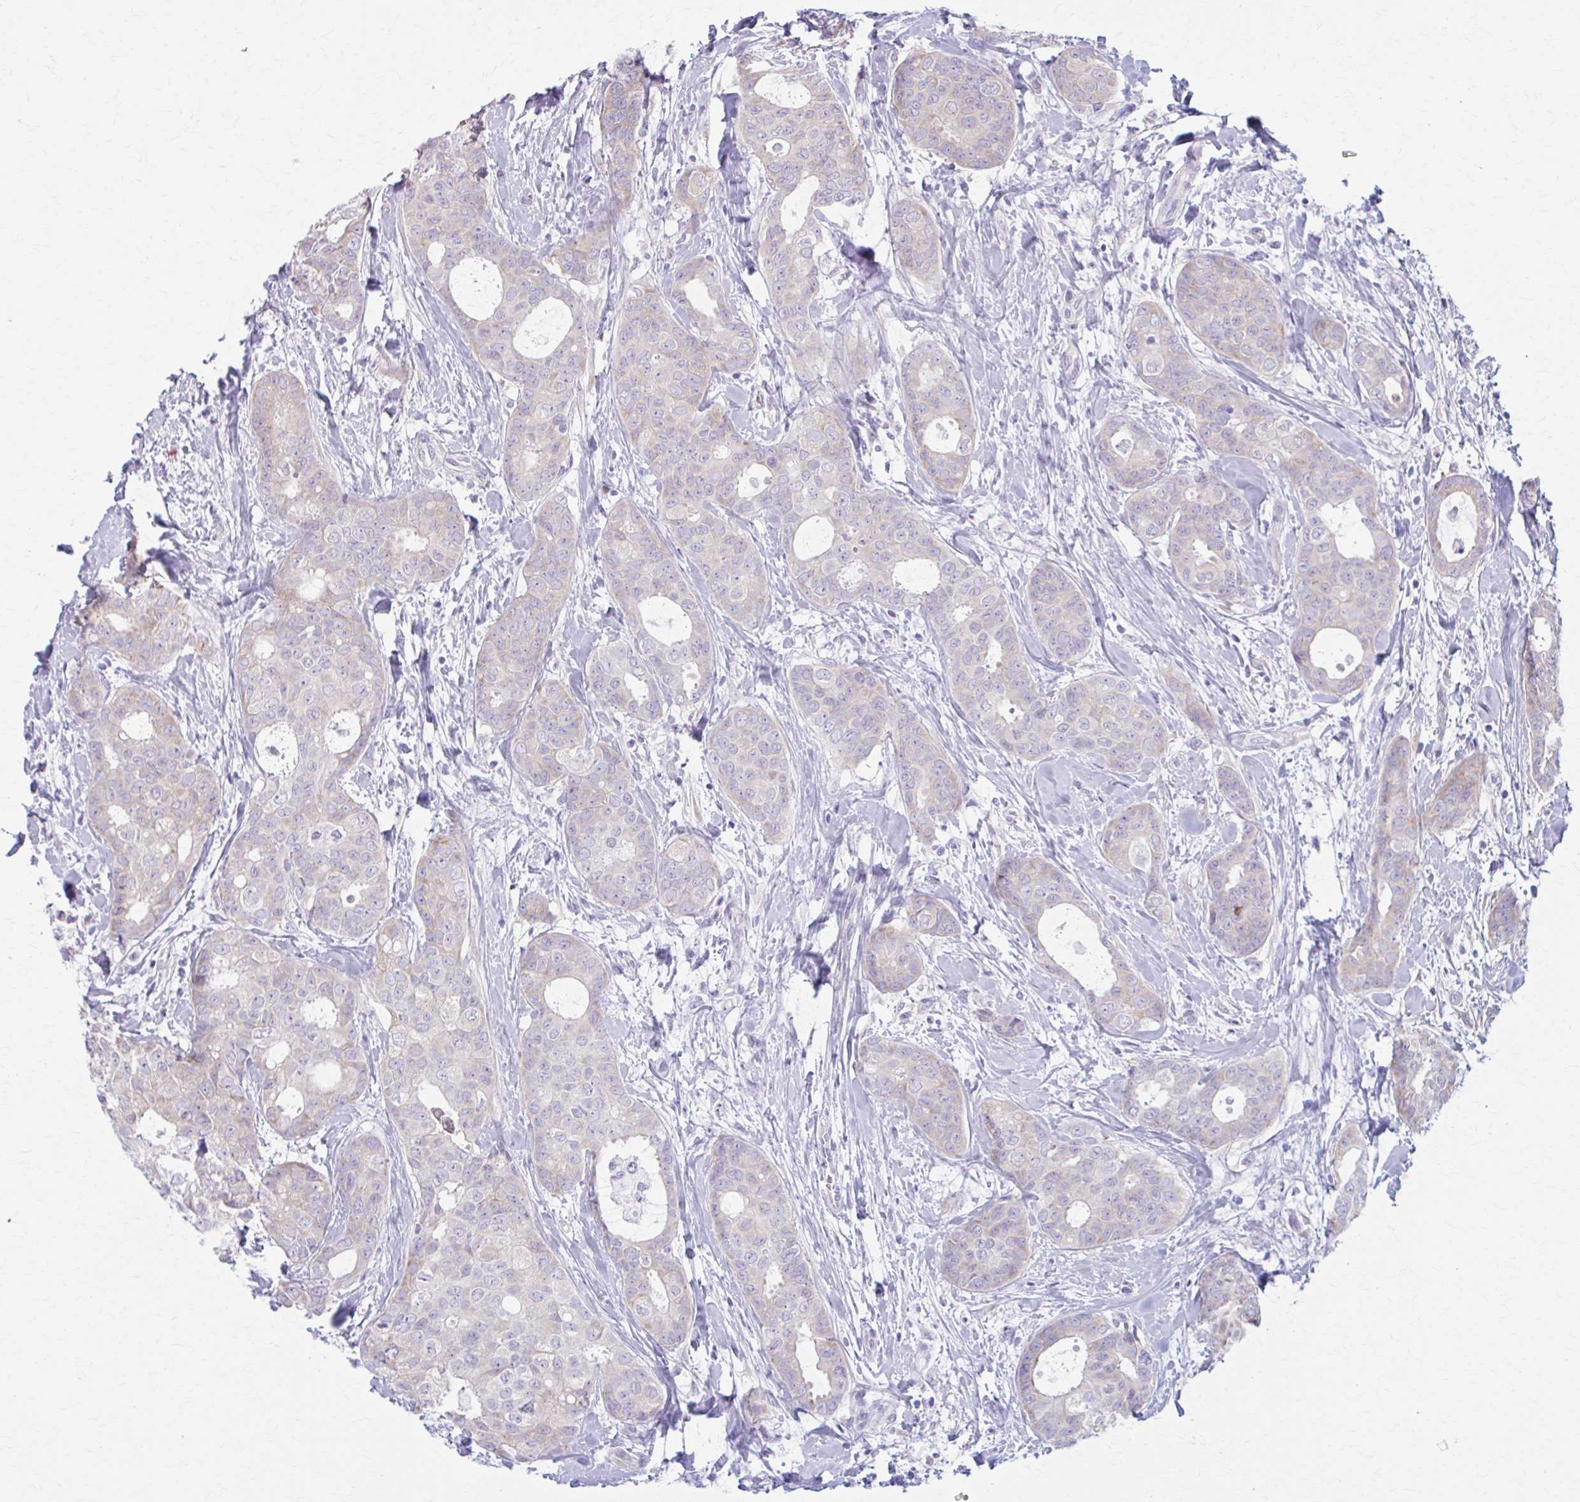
{"staining": {"intensity": "negative", "quantity": "none", "location": "none"}, "tissue": "breast cancer", "cell_type": "Tumor cells", "image_type": "cancer", "snomed": [{"axis": "morphology", "description": "Duct carcinoma"}, {"axis": "topography", "description": "Breast"}], "caption": "Tumor cells show no significant staining in breast cancer.", "gene": "PRKRA", "patient": {"sex": "female", "age": 45}}